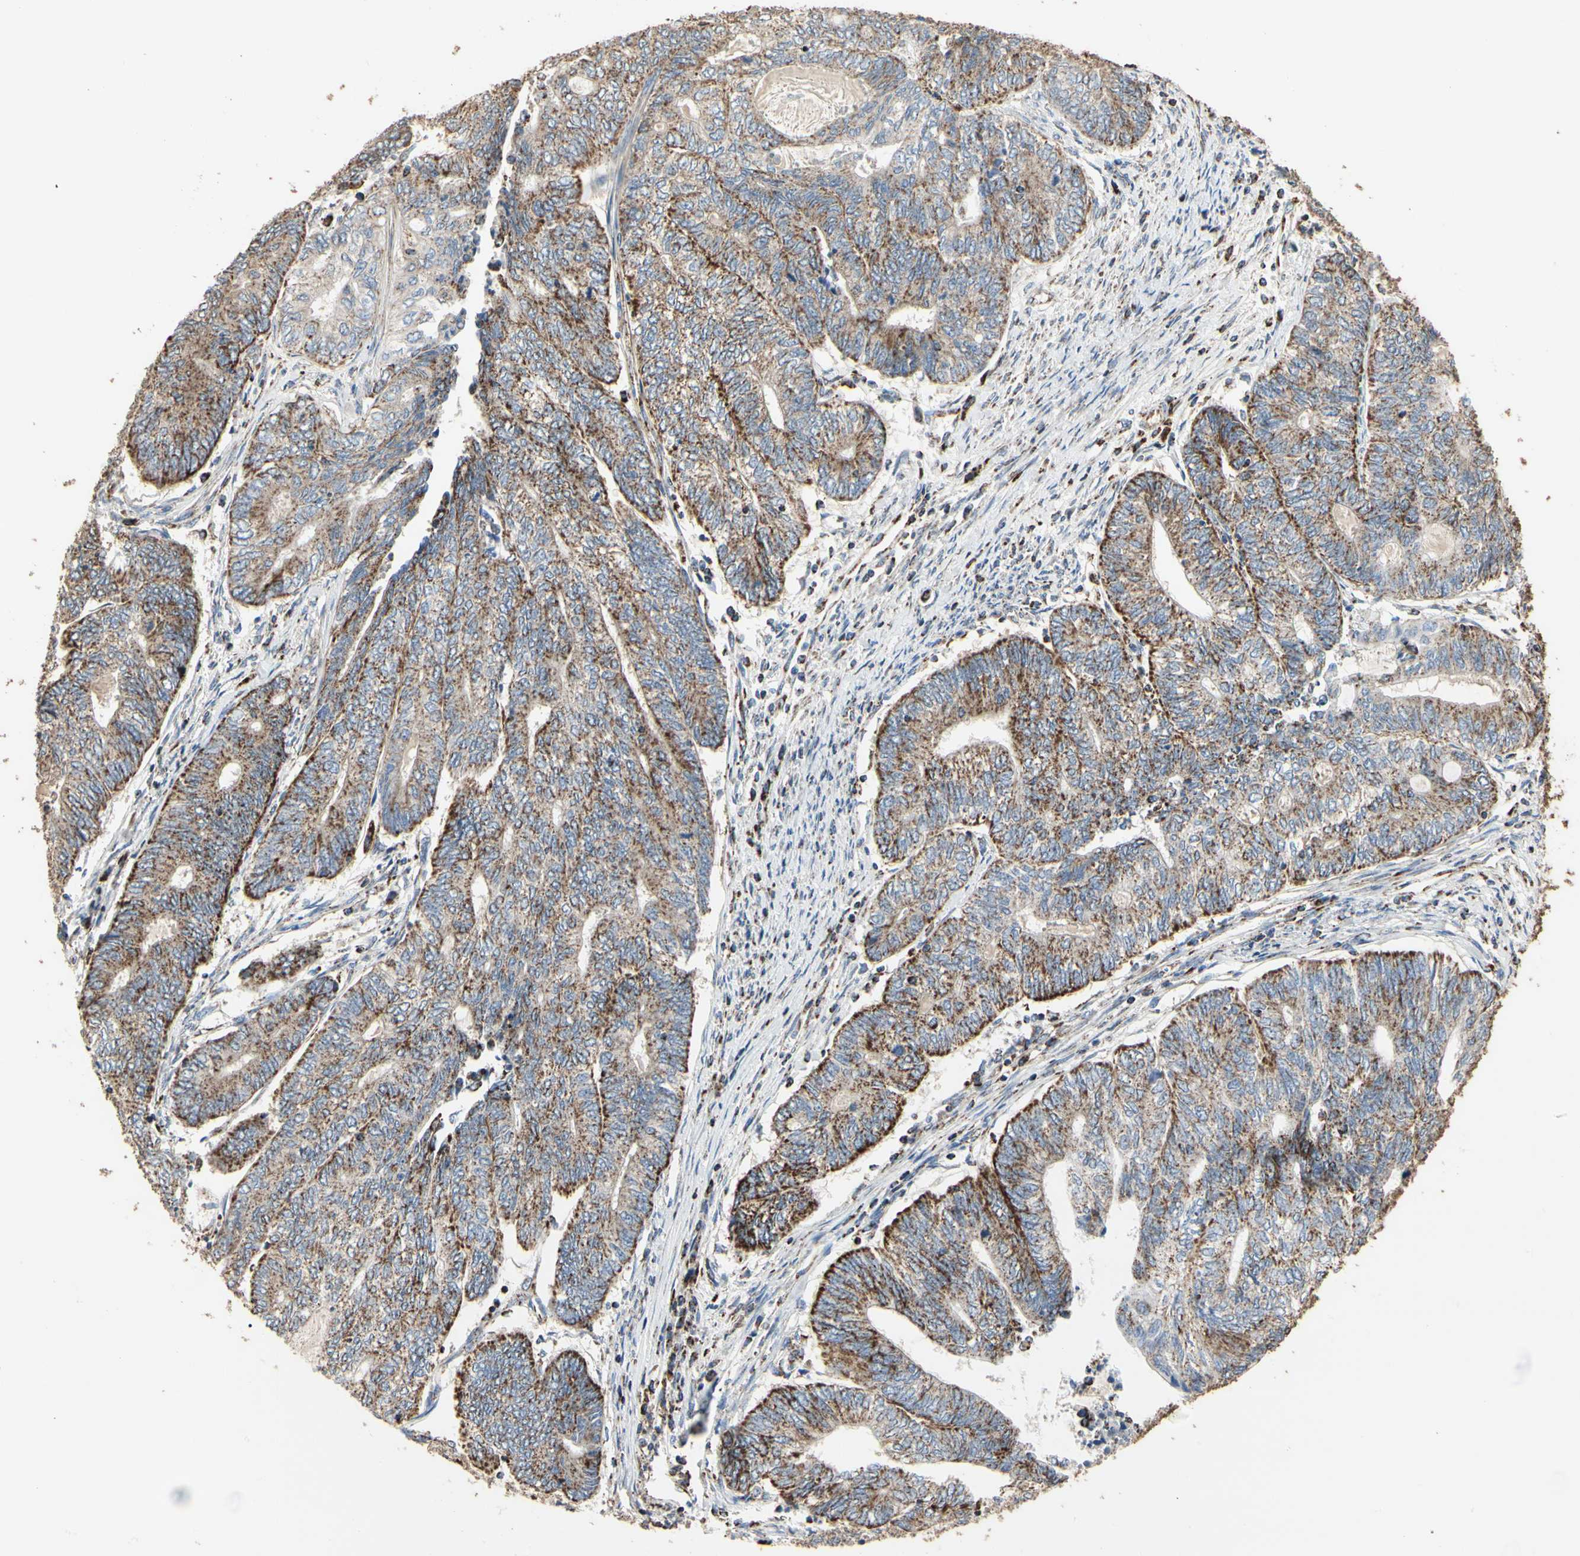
{"staining": {"intensity": "moderate", "quantity": "<25%", "location": "cytoplasmic/membranous"}, "tissue": "endometrial cancer", "cell_type": "Tumor cells", "image_type": "cancer", "snomed": [{"axis": "morphology", "description": "Adenocarcinoma, NOS"}, {"axis": "topography", "description": "Uterus"}, {"axis": "topography", "description": "Endometrium"}], "caption": "Tumor cells show low levels of moderate cytoplasmic/membranous positivity in about <25% of cells in adenocarcinoma (endometrial).", "gene": "TUBA1A", "patient": {"sex": "female", "age": 70}}